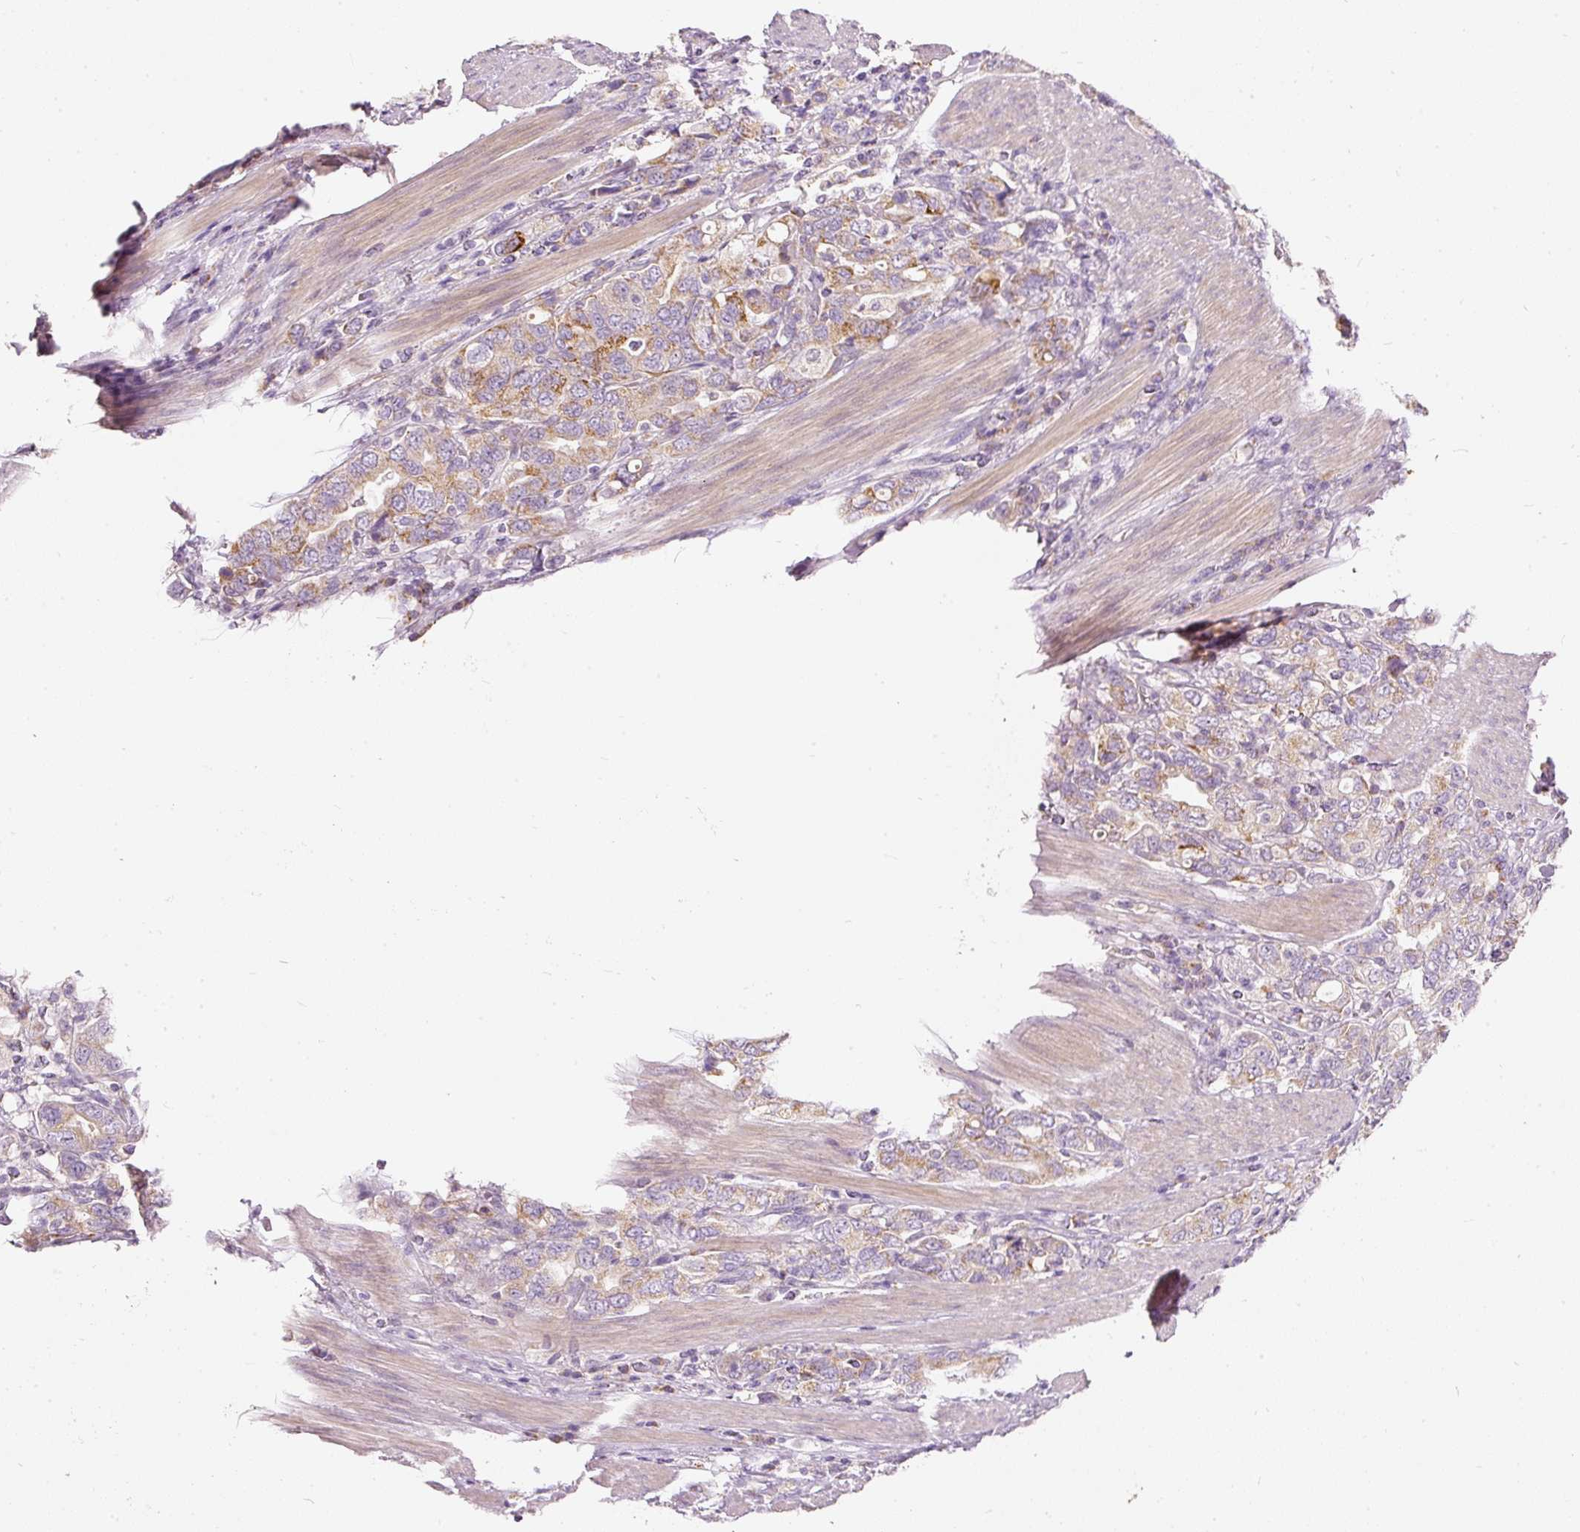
{"staining": {"intensity": "moderate", "quantity": "25%-75%", "location": "cytoplasmic/membranous"}, "tissue": "stomach cancer", "cell_type": "Tumor cells", "image_type": "cancer", "snomed": [{"axis": "morphology", "description": "Adenocarcinoma, NOS"}, {"axis": "topography", "description": "Stomach, upper"}, {"axis": "topography", "description": "Stomach"}], "caption": "Immunohistochemistry (IHC) of stomach cancer exhibits medium levels of moderate cytoplasmic/membranous positivity in approximately 25%-75% of tumor cells.", "gene": "MTHFD2", "patient": {"sex": "male", "age": 62}}